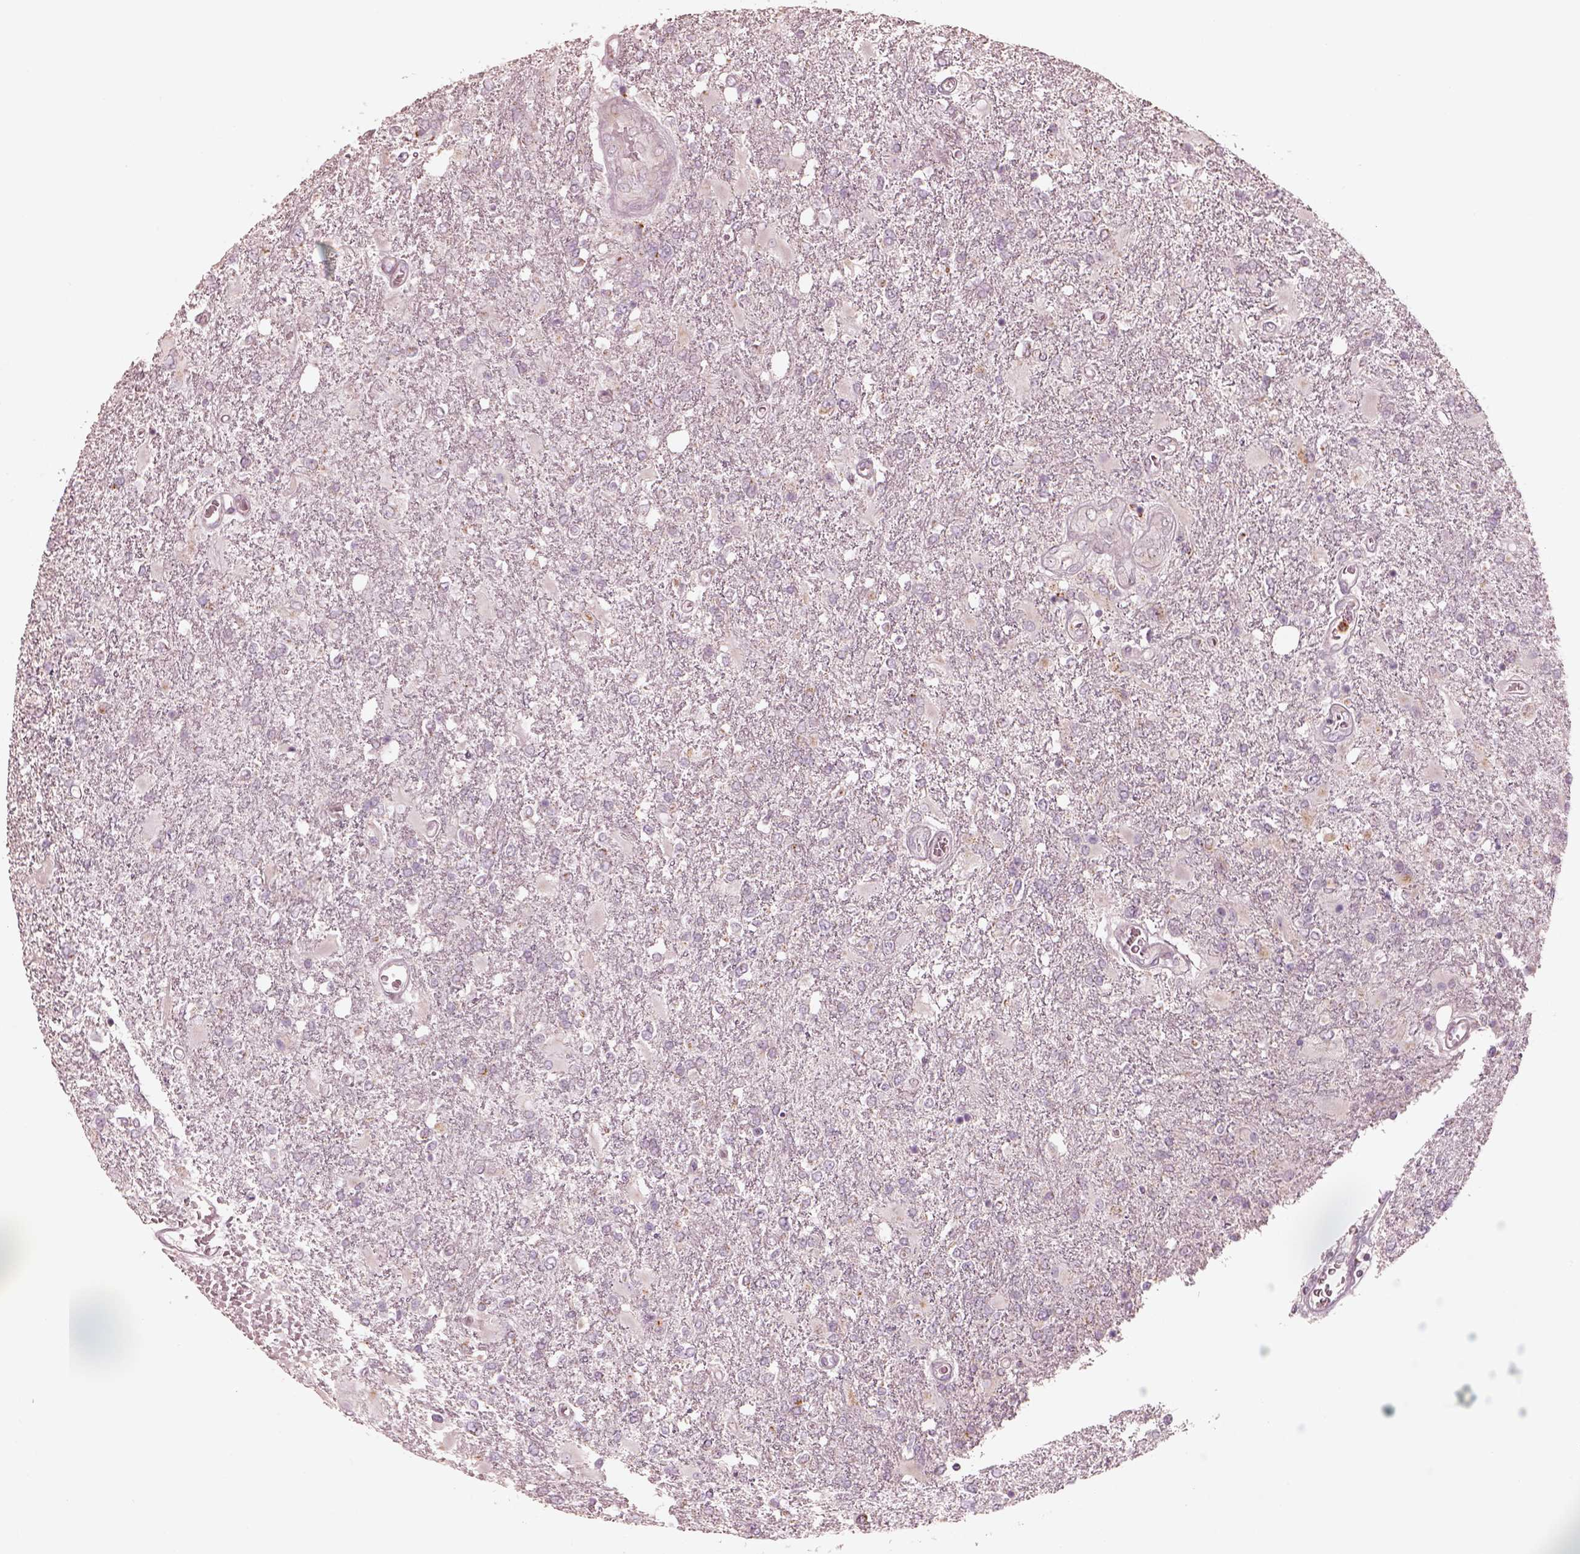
{"staining": {"intensity": "negative", "quantity": "none", "location": "none"}, "tissue": "glioma", "cell_type": "Tumor cells", "image_type": "cancer", "snomed": [{"axis": "morphology", "description": "Glioma, malignant, High grade"}, {"axis": "topography", "description": "Cerebral cortex"}], "caption": "Immunohistochemistry of malignant glioma (high-grade) shows no expression in tumor cells. (DAB (3,3'-diaminobenzidine) immunohistochemistry, high magnification).", "gene": "ABCA7", "patient": {"sex": "male", "age": 79}}